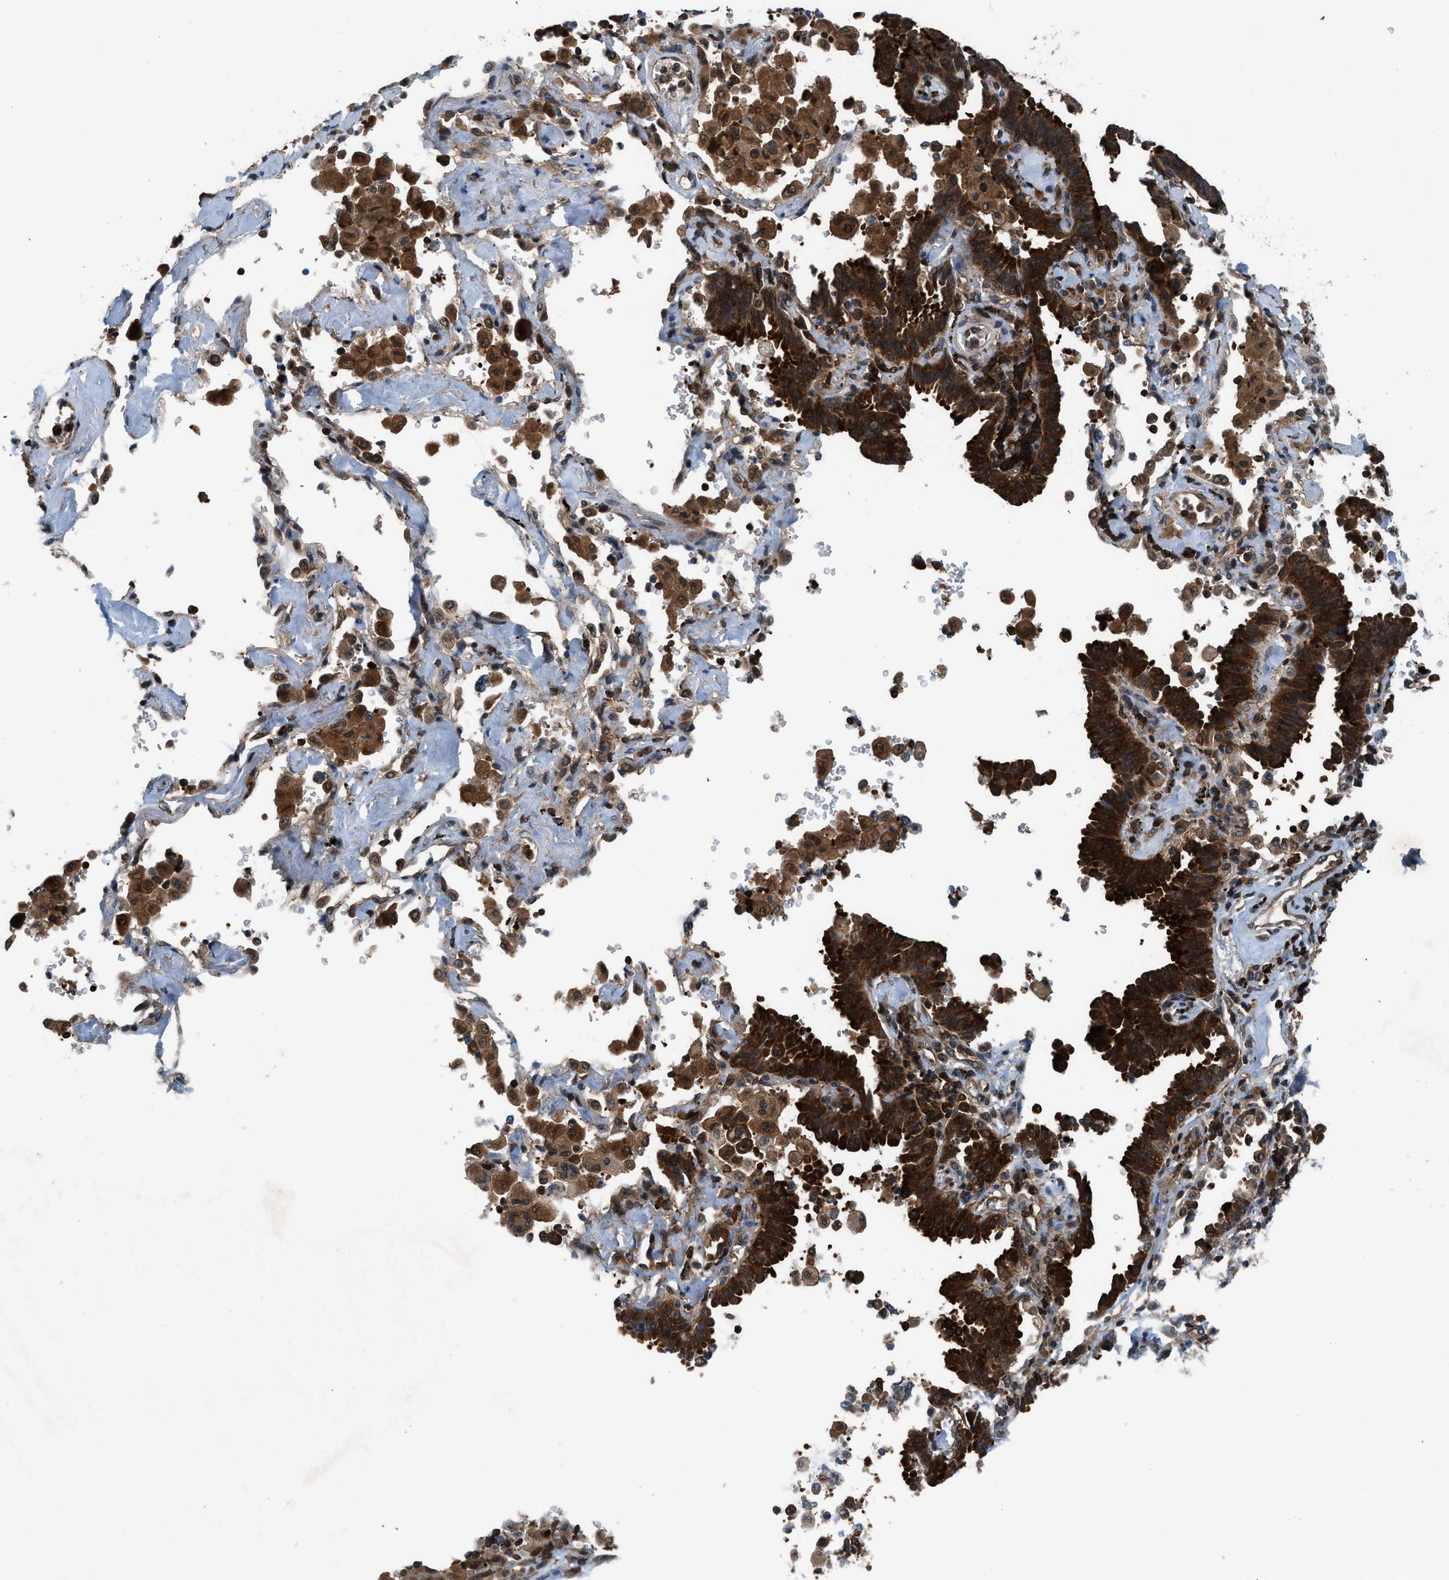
{"staining": {"intensity": "strong", "quantity": ">75%", "location": "cytoplasmic/membranous,nuclear"}, "tissue": "lung cancer", "cell_type": "Tumor cells", "image_type": "cancer", "snomed": [{"axis": "morphology", "description": "Adenocarcinoma, NOS"}, {"axis": "topography", "description": "Lung"}], "caption": "Human adenocarcinoma (lung) stained with a brown dye shows strong cytoplasmic/membranous and nuclear positive expression in approximately >75% of tumor cells.", "gene": "OXSR1", "patient": {"sex": "female", "age": 64}}